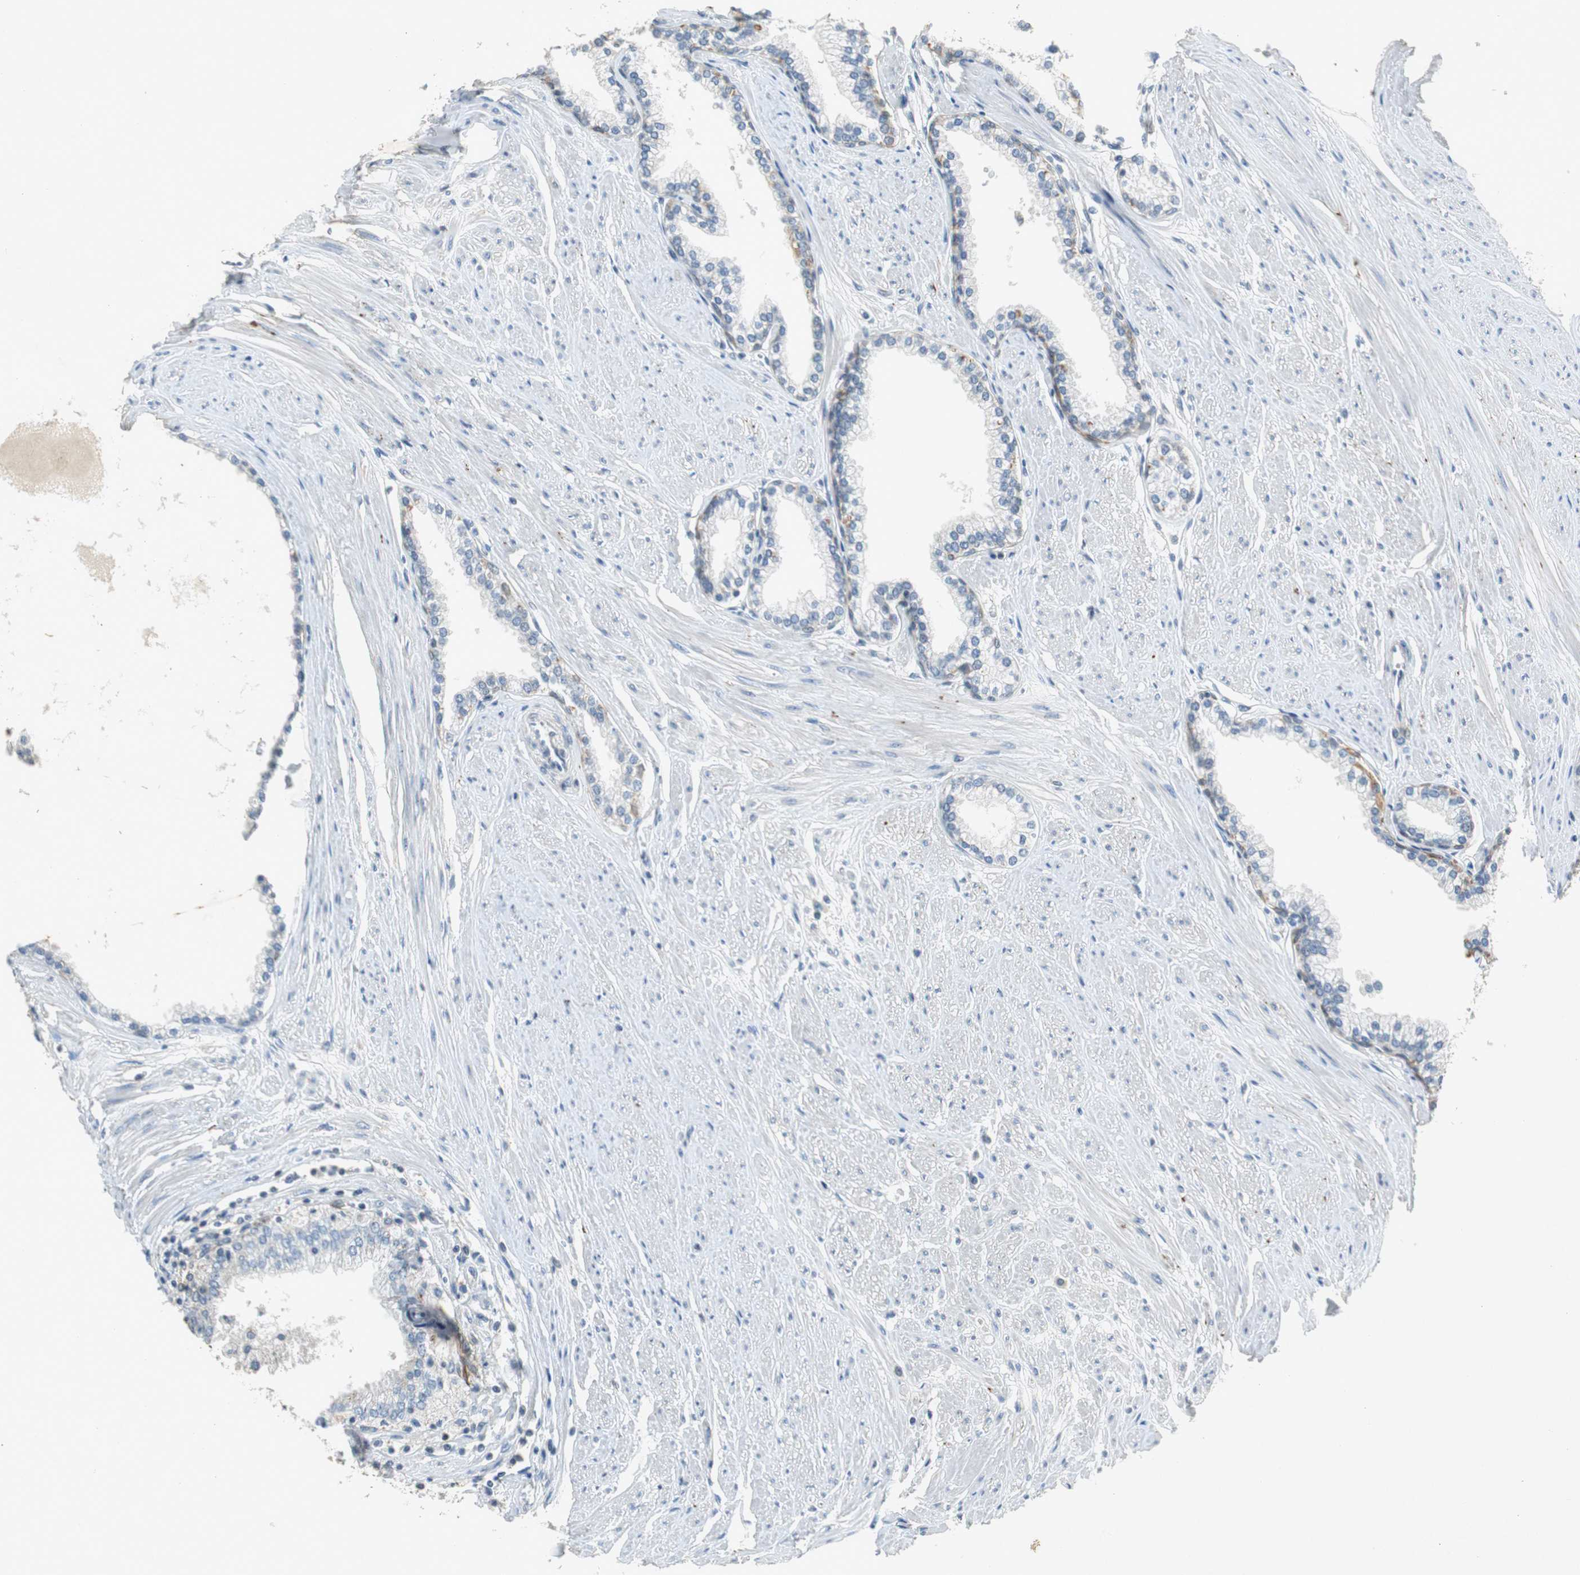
{"staining": {"intensity": "moderate", "quantity": "<25%", "location": "cytoplasmic/membranous"}, "tissue": "prostate", "cell_type": "Glandular cells", "image_type": "normal", "snomed": [{"axis": "morphology", "description": "Normal tissue, NOS"}, {"axis": "topography", "description": "Prostate"}], "caption": "The photomicrograph demonstrates a brown stain indicating the presence of a protein in the cytoplasmic/membranous of glandular cells in prostate. (DAB IHC, brown staining for protein, blue staining for nuclei).", "gene": "GLCCI1", "patient": {"sex": "male", "age": 64}}